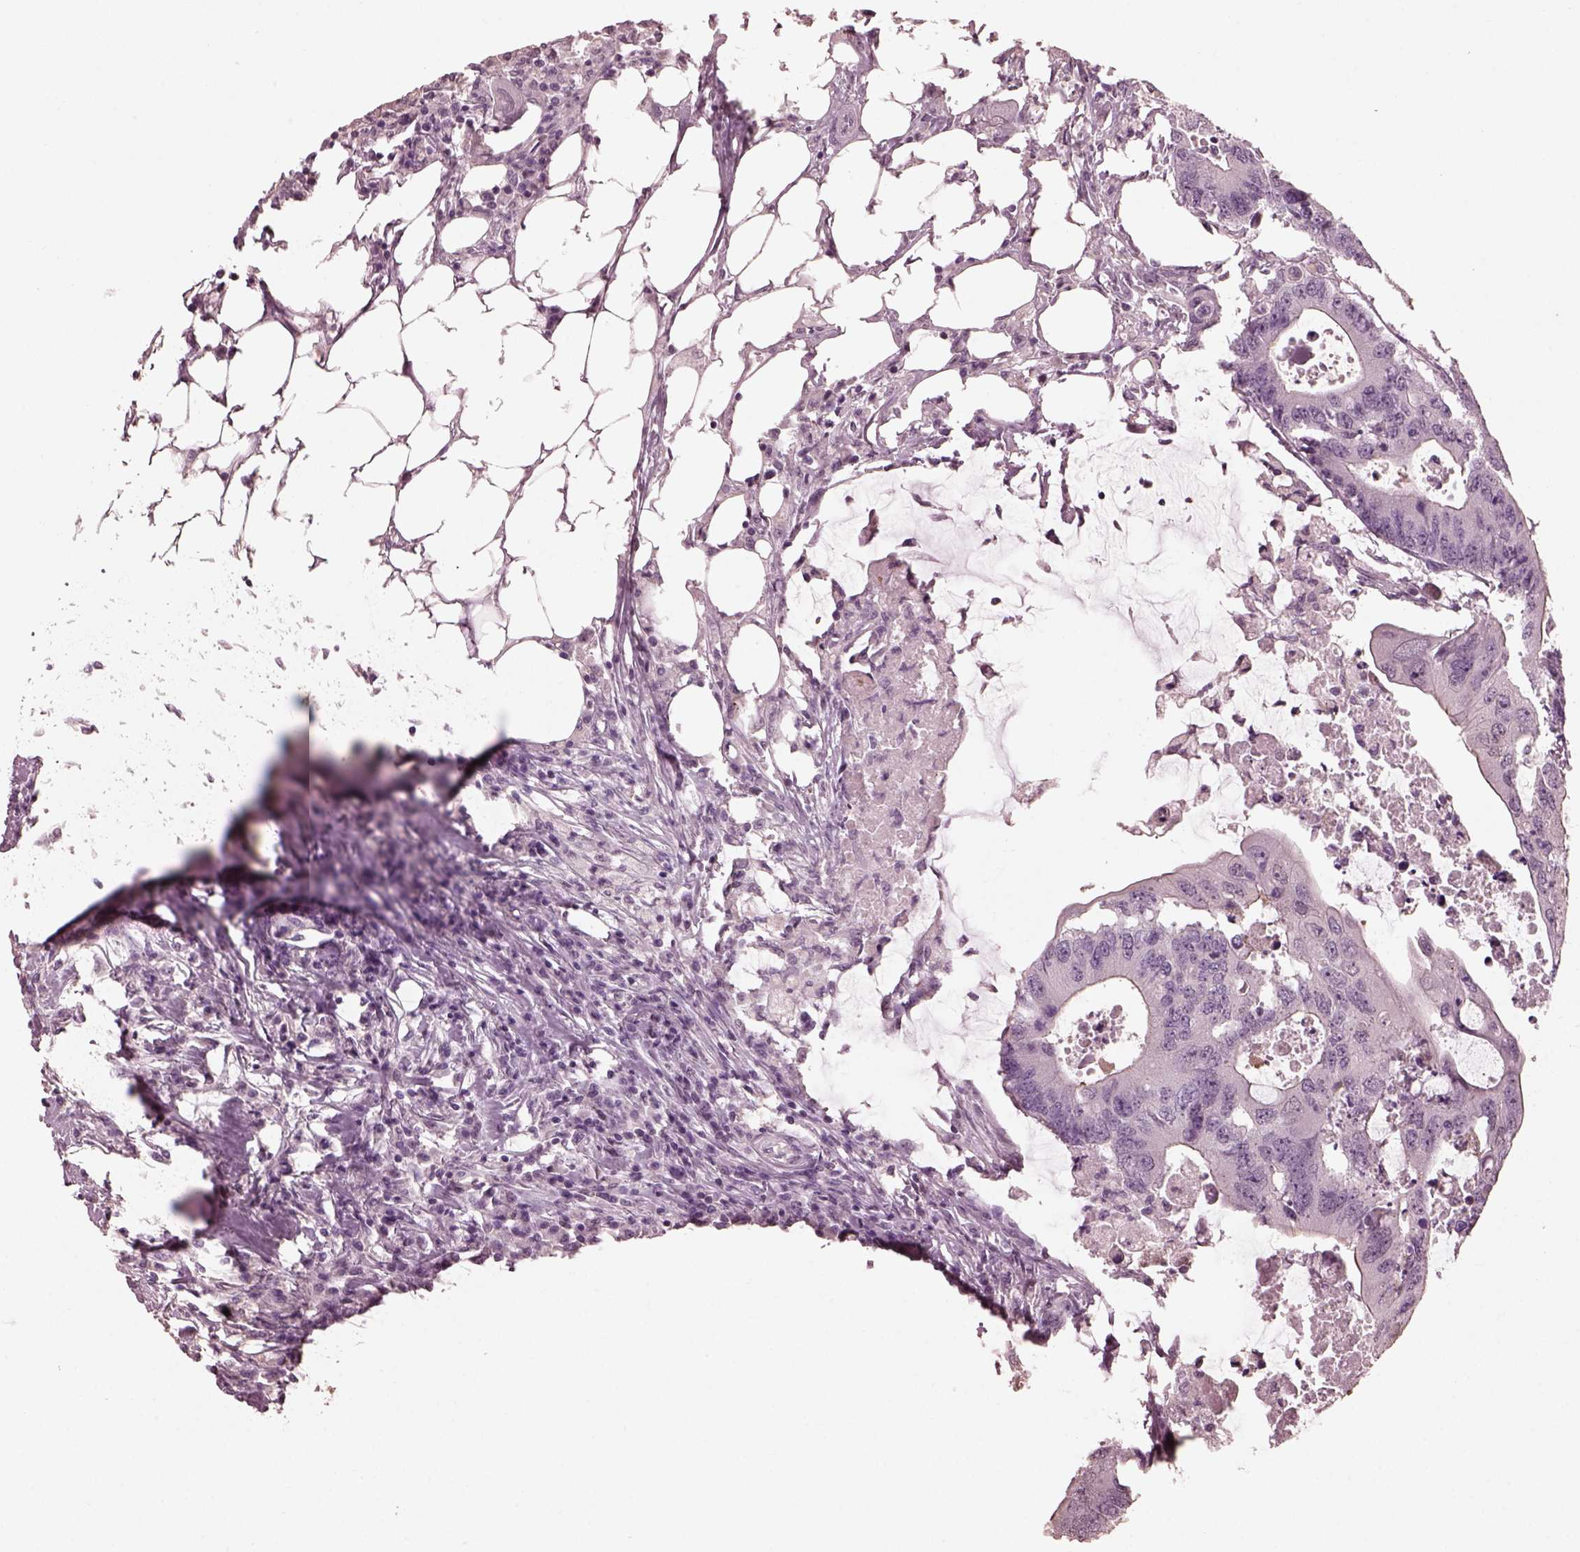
{"staining": {"intensity": "negative", "quantity": "none", "location": "none"}, "tissue": "colorectal cancer", "cell_type": "Tumor cells", "image_type": "cancer", "snomed": [{"axis": "morphology", "description": "Adenocarcinoma, NOS"}, {"axis": "topography", "description": "Colon"}], "caption": "Protein analysis of colorectal cancer reveals no significant staining in tumor cells.", "gene": "TSKS", "patient": {"sex": "male", "age": 71}}